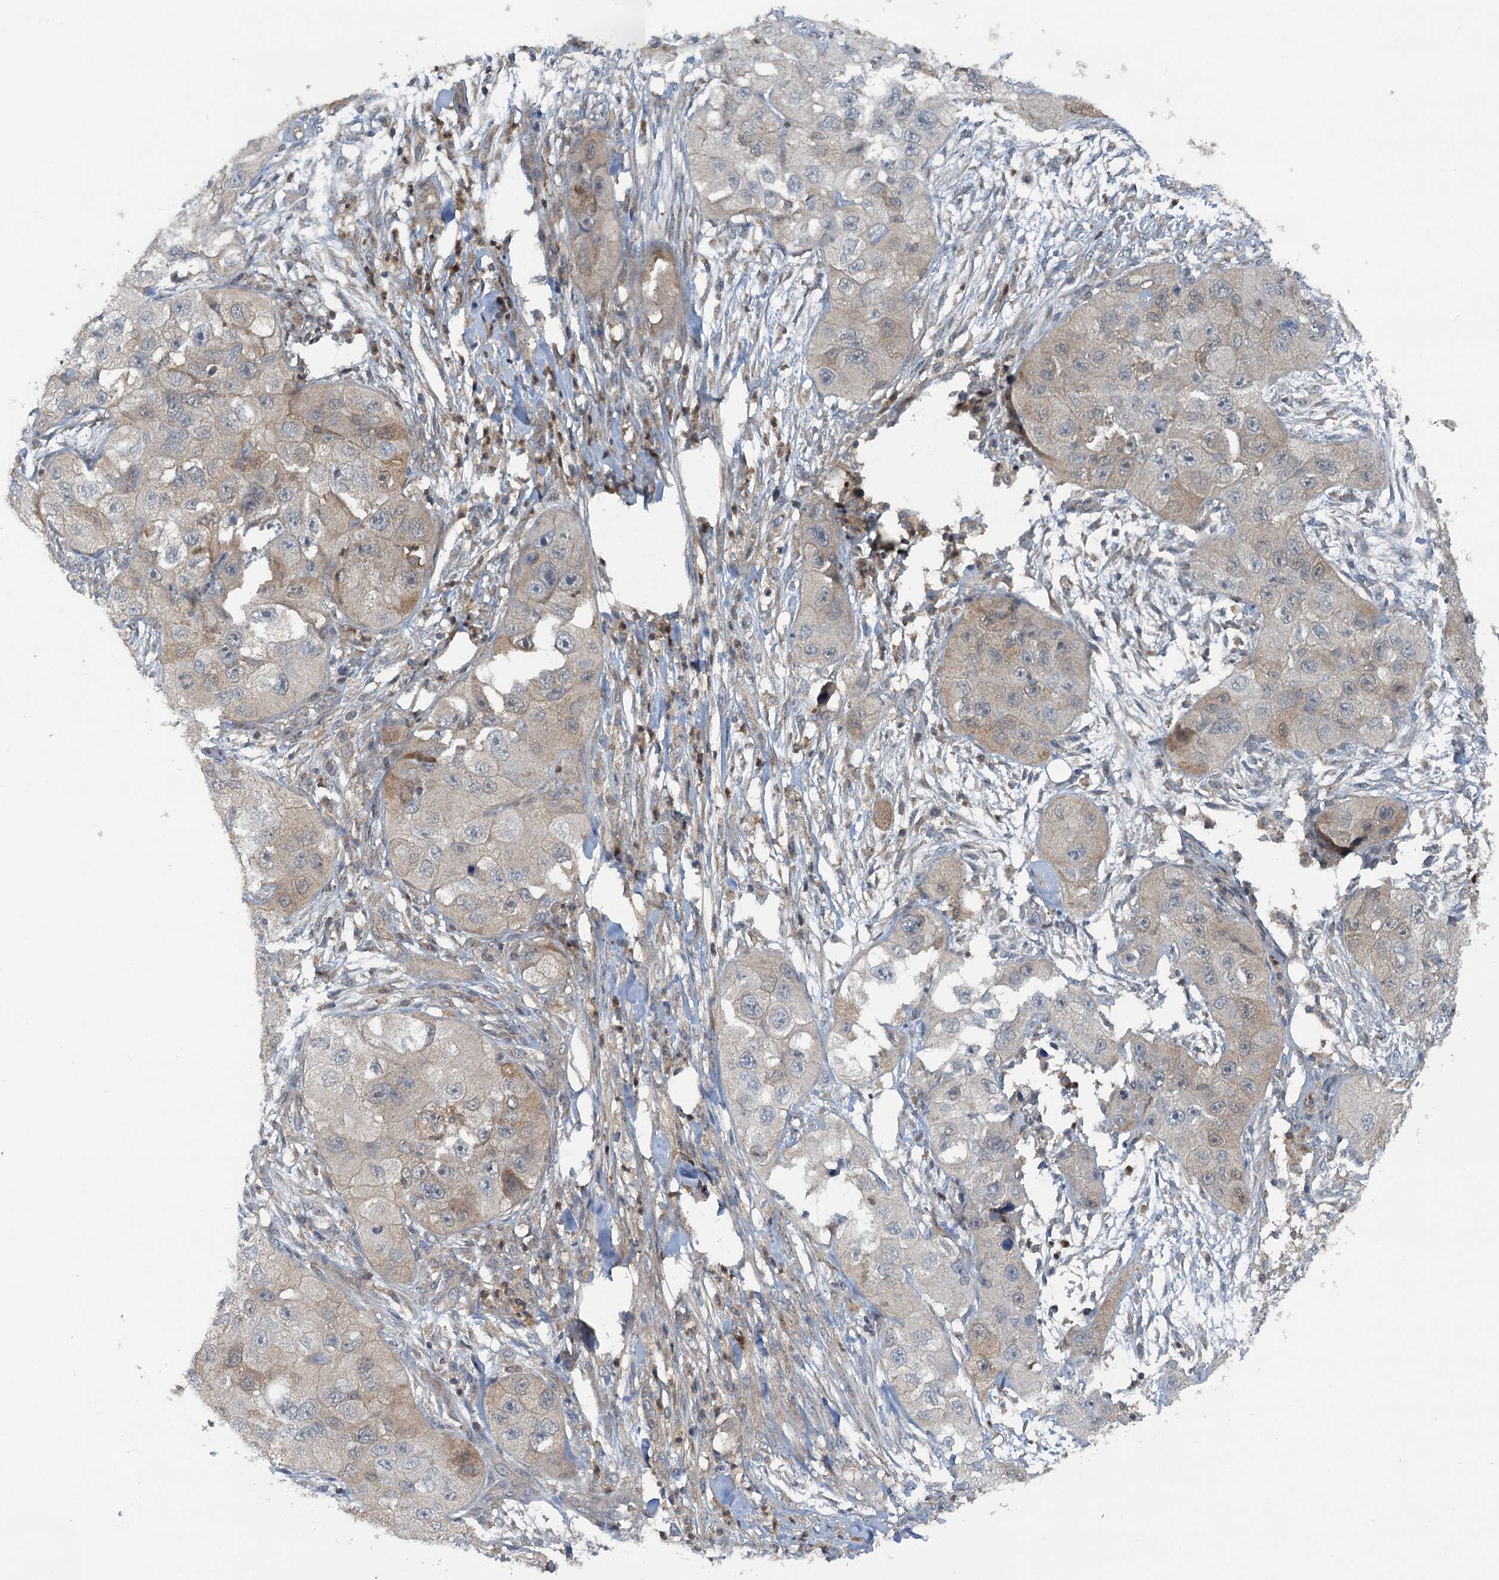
{"staining": {"intensity": "weak", "quantity": "<25%", "location": "cytoplasmic/membranous"}, "tissue": "skin cancer", "cell_type": "Tumor cells", "image_type": "cancer", "snomed": [{"axis": "morphology", "description": "Squamous cell carcinoma, NOS"}, {"axis": "topography", "description": "Skin"}, {"axis": "topography", "description": "Subcutis"}], "caption": "There is no significant expression in tumor cells of skin cancer.", "gene": "GCLM", "patient": {"sex": "male", "age": 73}}